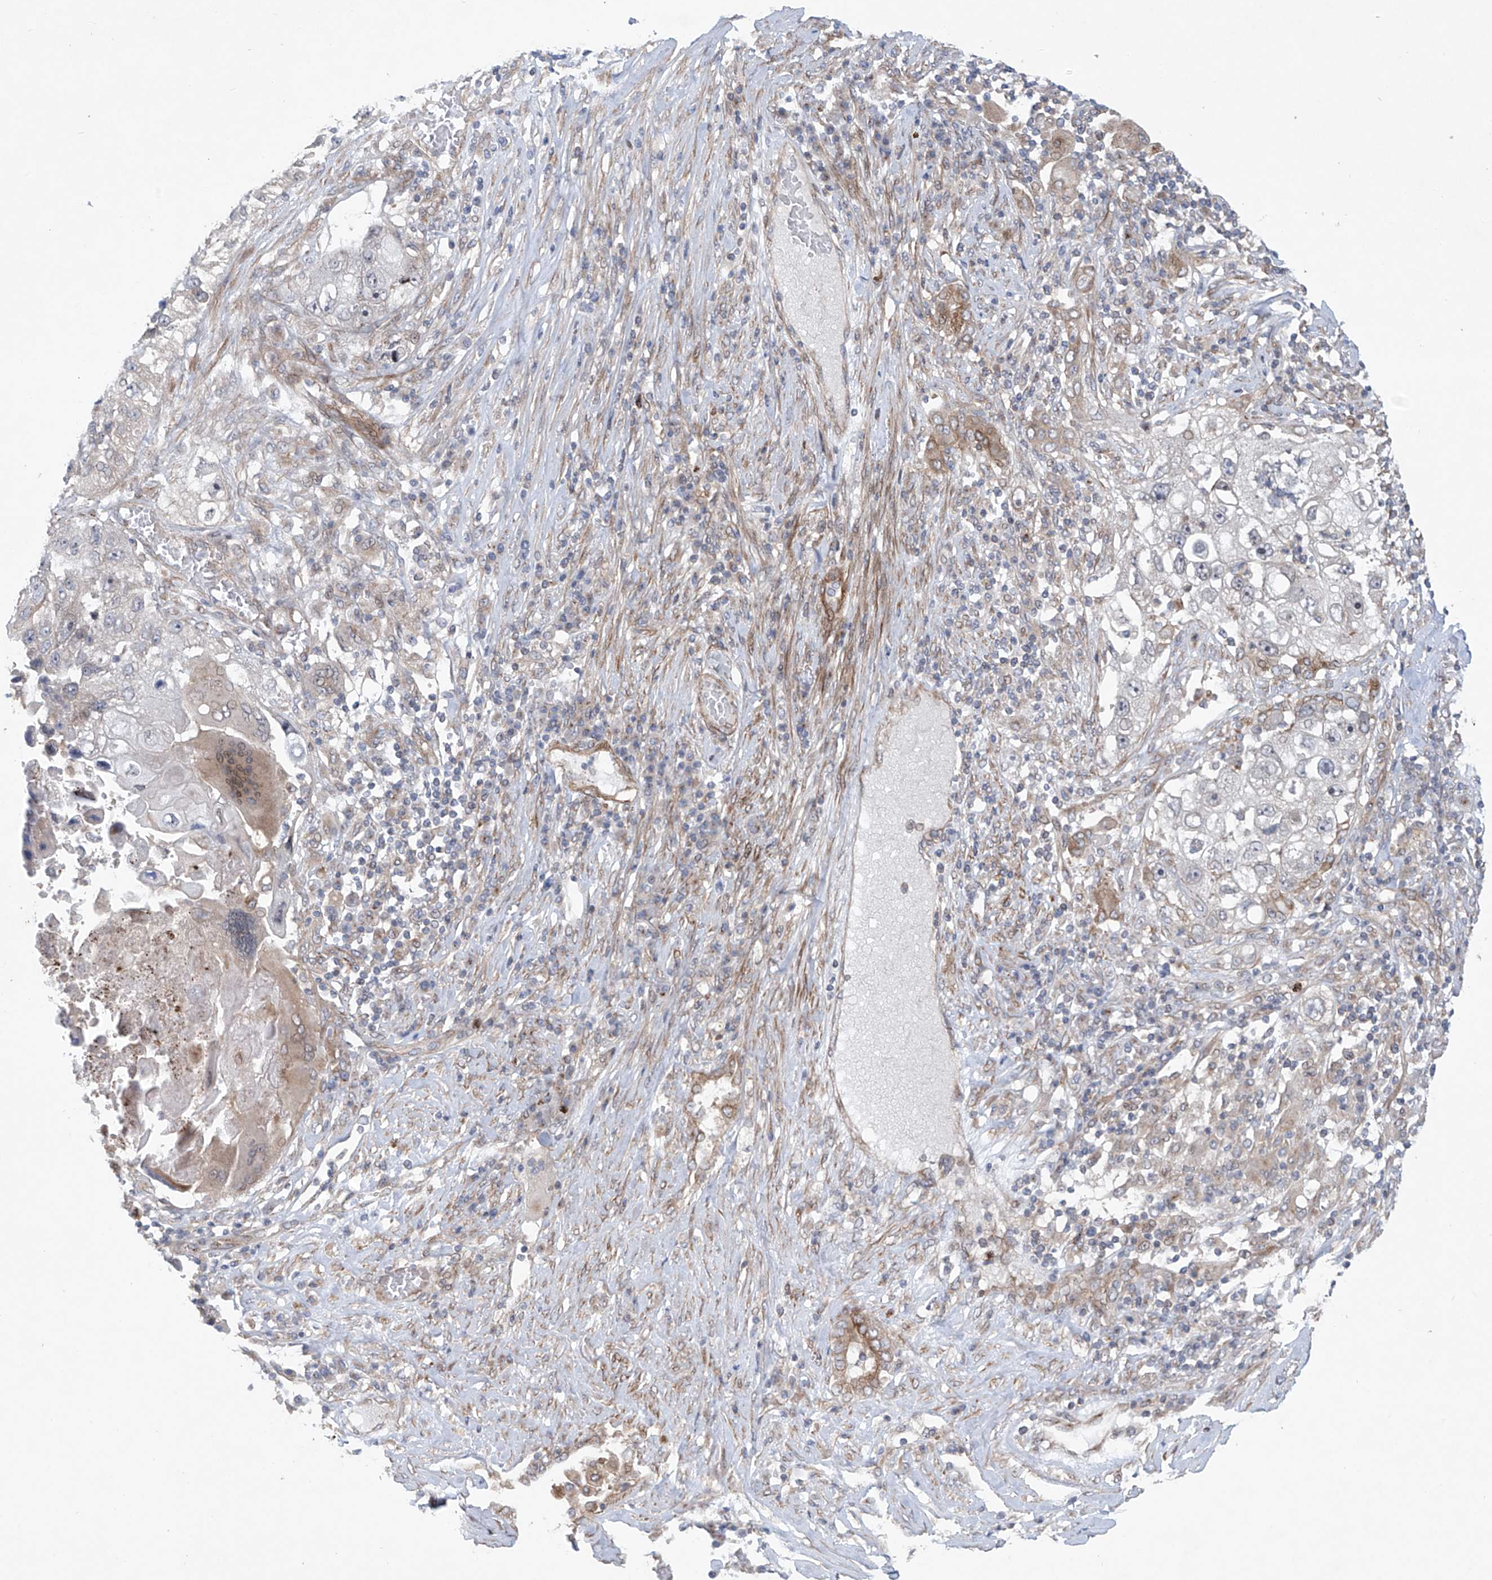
{"staining": {"intensity": "negative", "quantity": "none", "location": "none"}, "tissue": "lung cancer", "cell_type": "Tumor cells", "image_type": "cancer", "snomed": [{"axis": "morphology", "description": "Squamous cell carcinoma, NOS"}, {"axis": "topography", "description": "Lung"}], "caption": "The histopathology image demonstrates no staining of tumor cells in squamous cell carcinoma (lung).", "gene": "KLC4", "patient": {"sex": "male", "age": 61}}